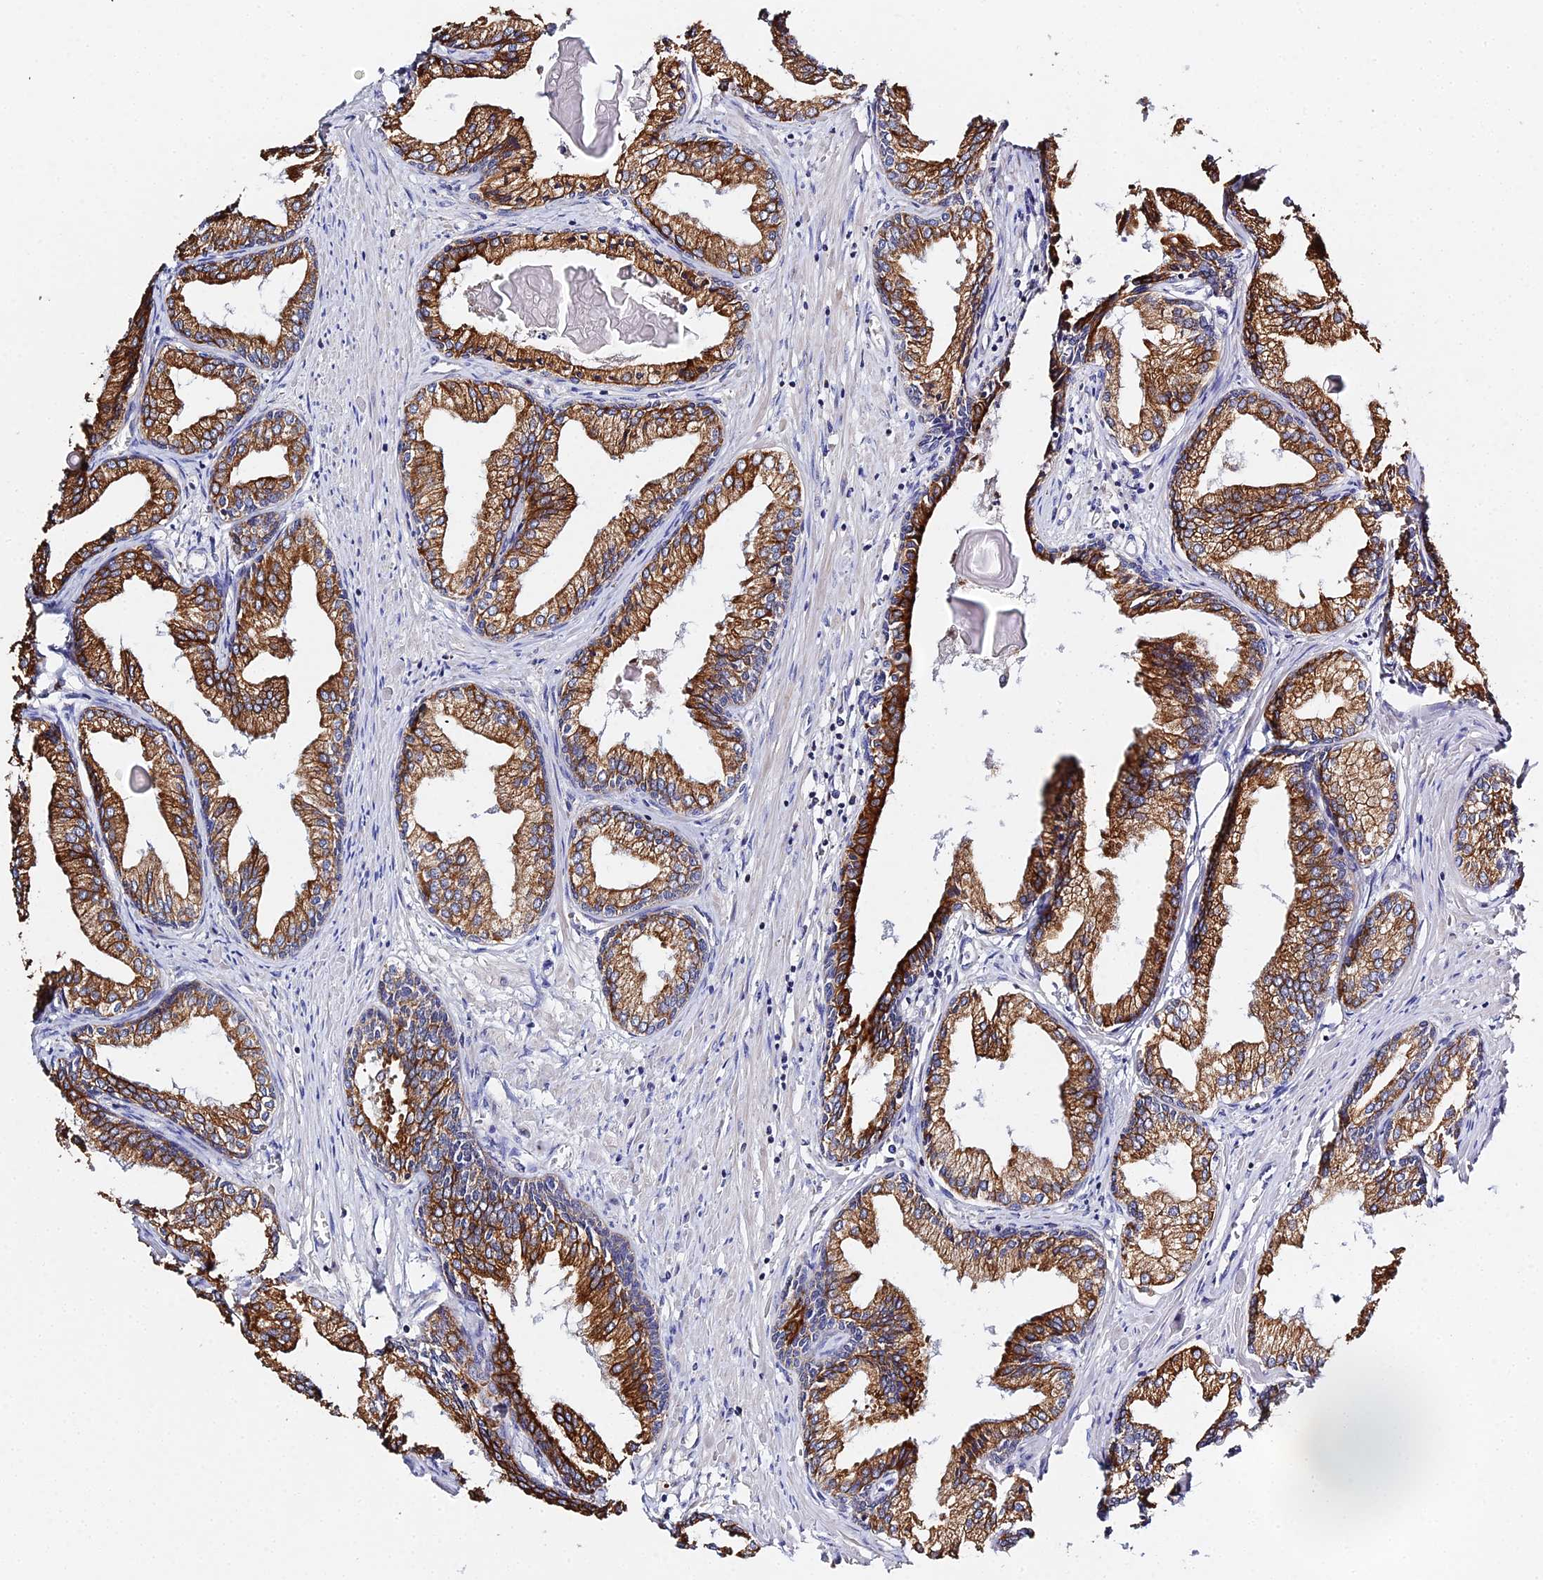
{"staining": {"intensity": "strong", "quantity": ">75%", "location": "cytoplasmic/membranous"}, "tissue": "prostate cancer", "cell_type": "Tumor cells", "image_type": "cancer", "snomed": [{"axis": "morphology", "description": "Adenocarcinoma, High grade"}, {"axis": "topography", "description": "Prostate"}], "caption": "A high-resolution photomicrograph shows immunohistochemistry staining of prostate high-grade adenocarcinoma, which reveals strong cytoplasmic/membranous staining in approximately >75% of tumor cells. The staining was performed using DAB, with brown indicating positive protein expression. Nuclei are stained blue with hematoxylin.", "gene": "ZXDA", "patient": {"sex": "male", "age": 68}}